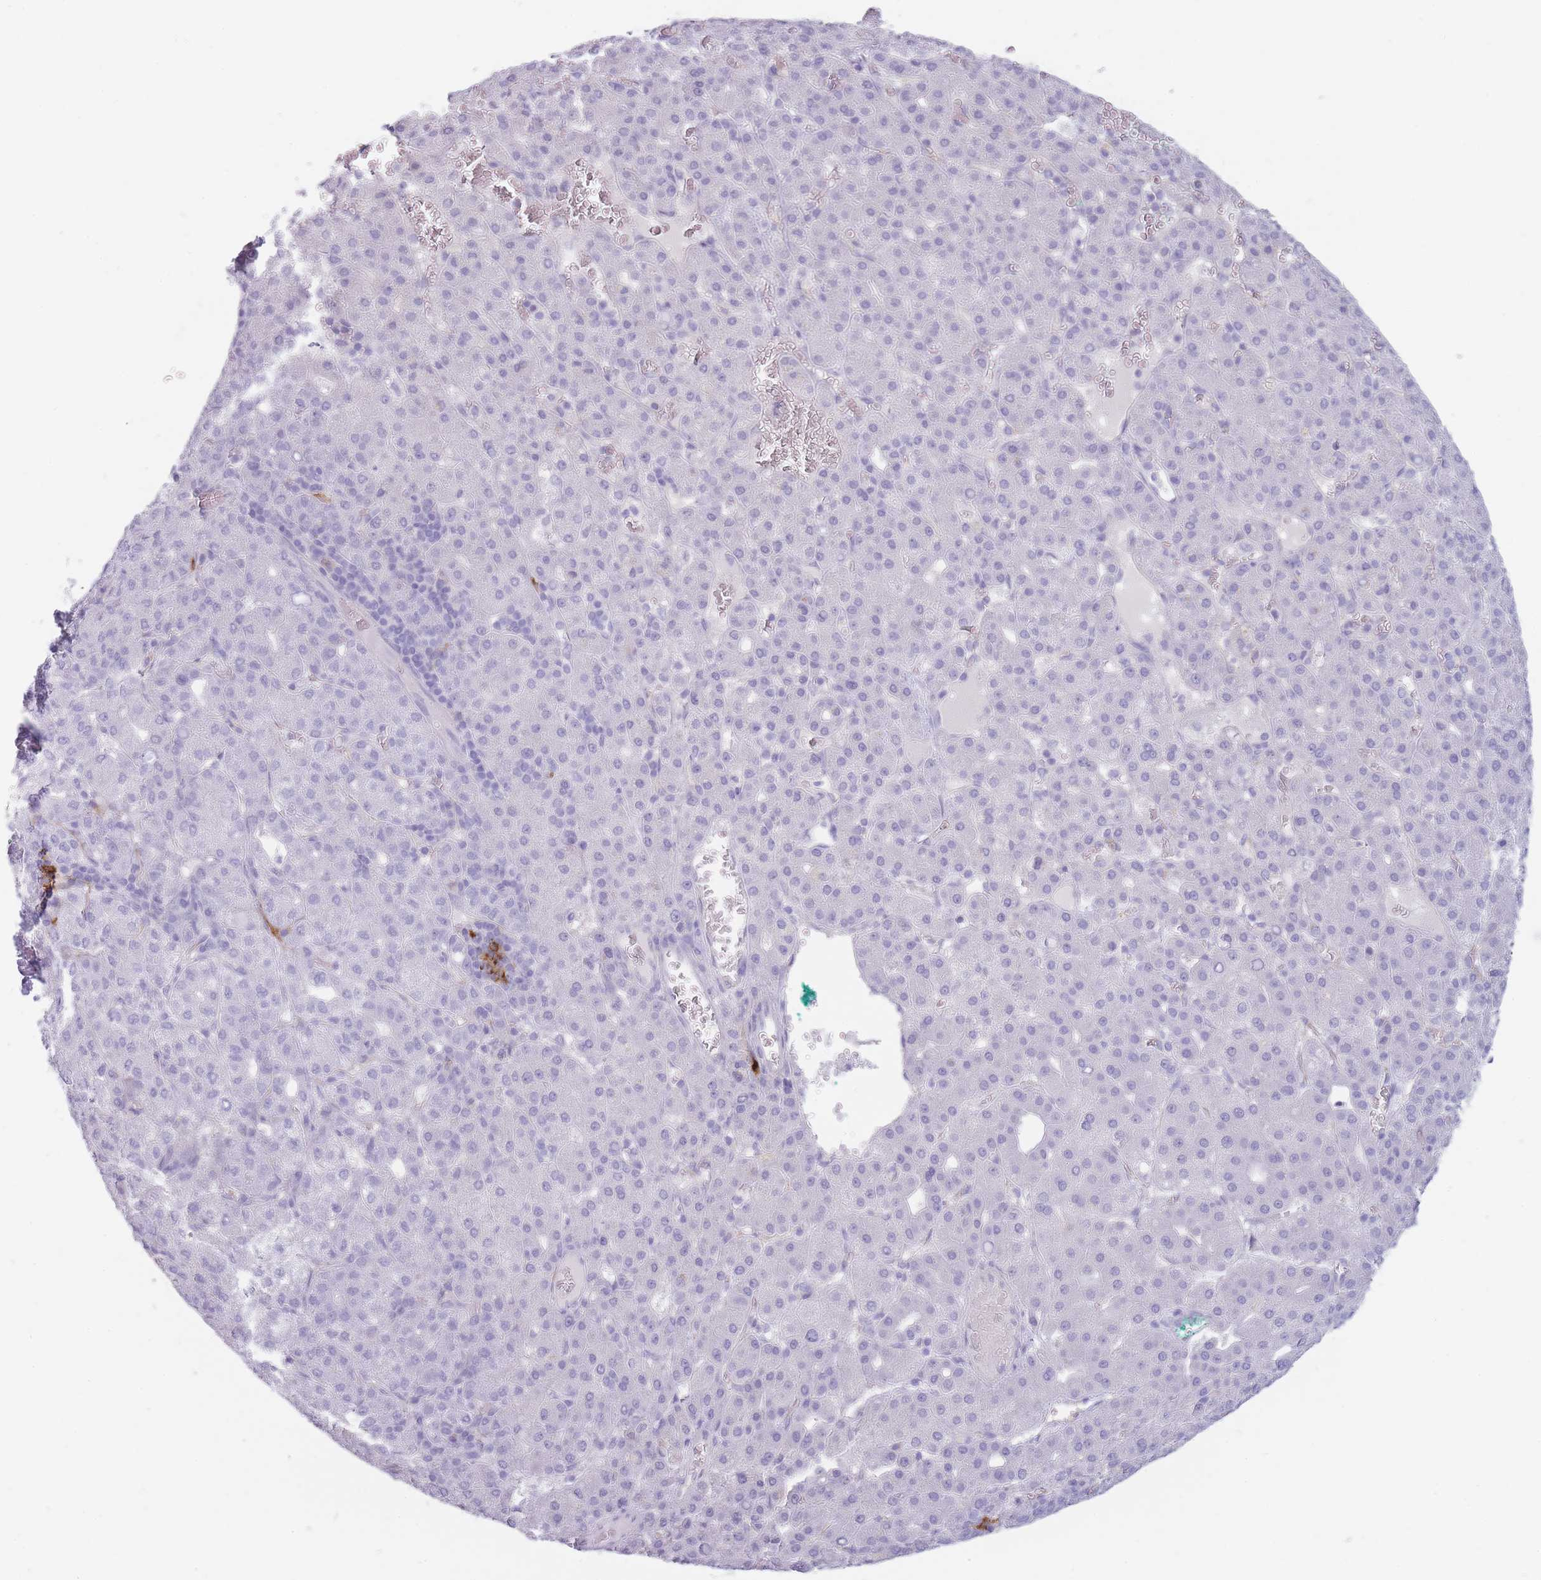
{"staining": {"intensity": "negative", "quantity": "none", "location": "none"}, "tissue": "liver cancer", "cell_type": "Tumor cells", "image_type": "cancer", "snomed": [{"axis": "morphology", "description": "Carcinoma, Hepatocellular, NOS"}, {"axis": "topography", "description": "Liver"}], "caption": "Histopathology image shows no significant protein staining in tumor cells of liver cancer. (Stains: DAB (3,3'-diaminobenzidine) immunohistochemistry with hematoxylin counter stain, Microscopy: brightfield microscopy at high magnification).", "gene": "UTP14A", "patient": {"sex": "male", "age": 65}}